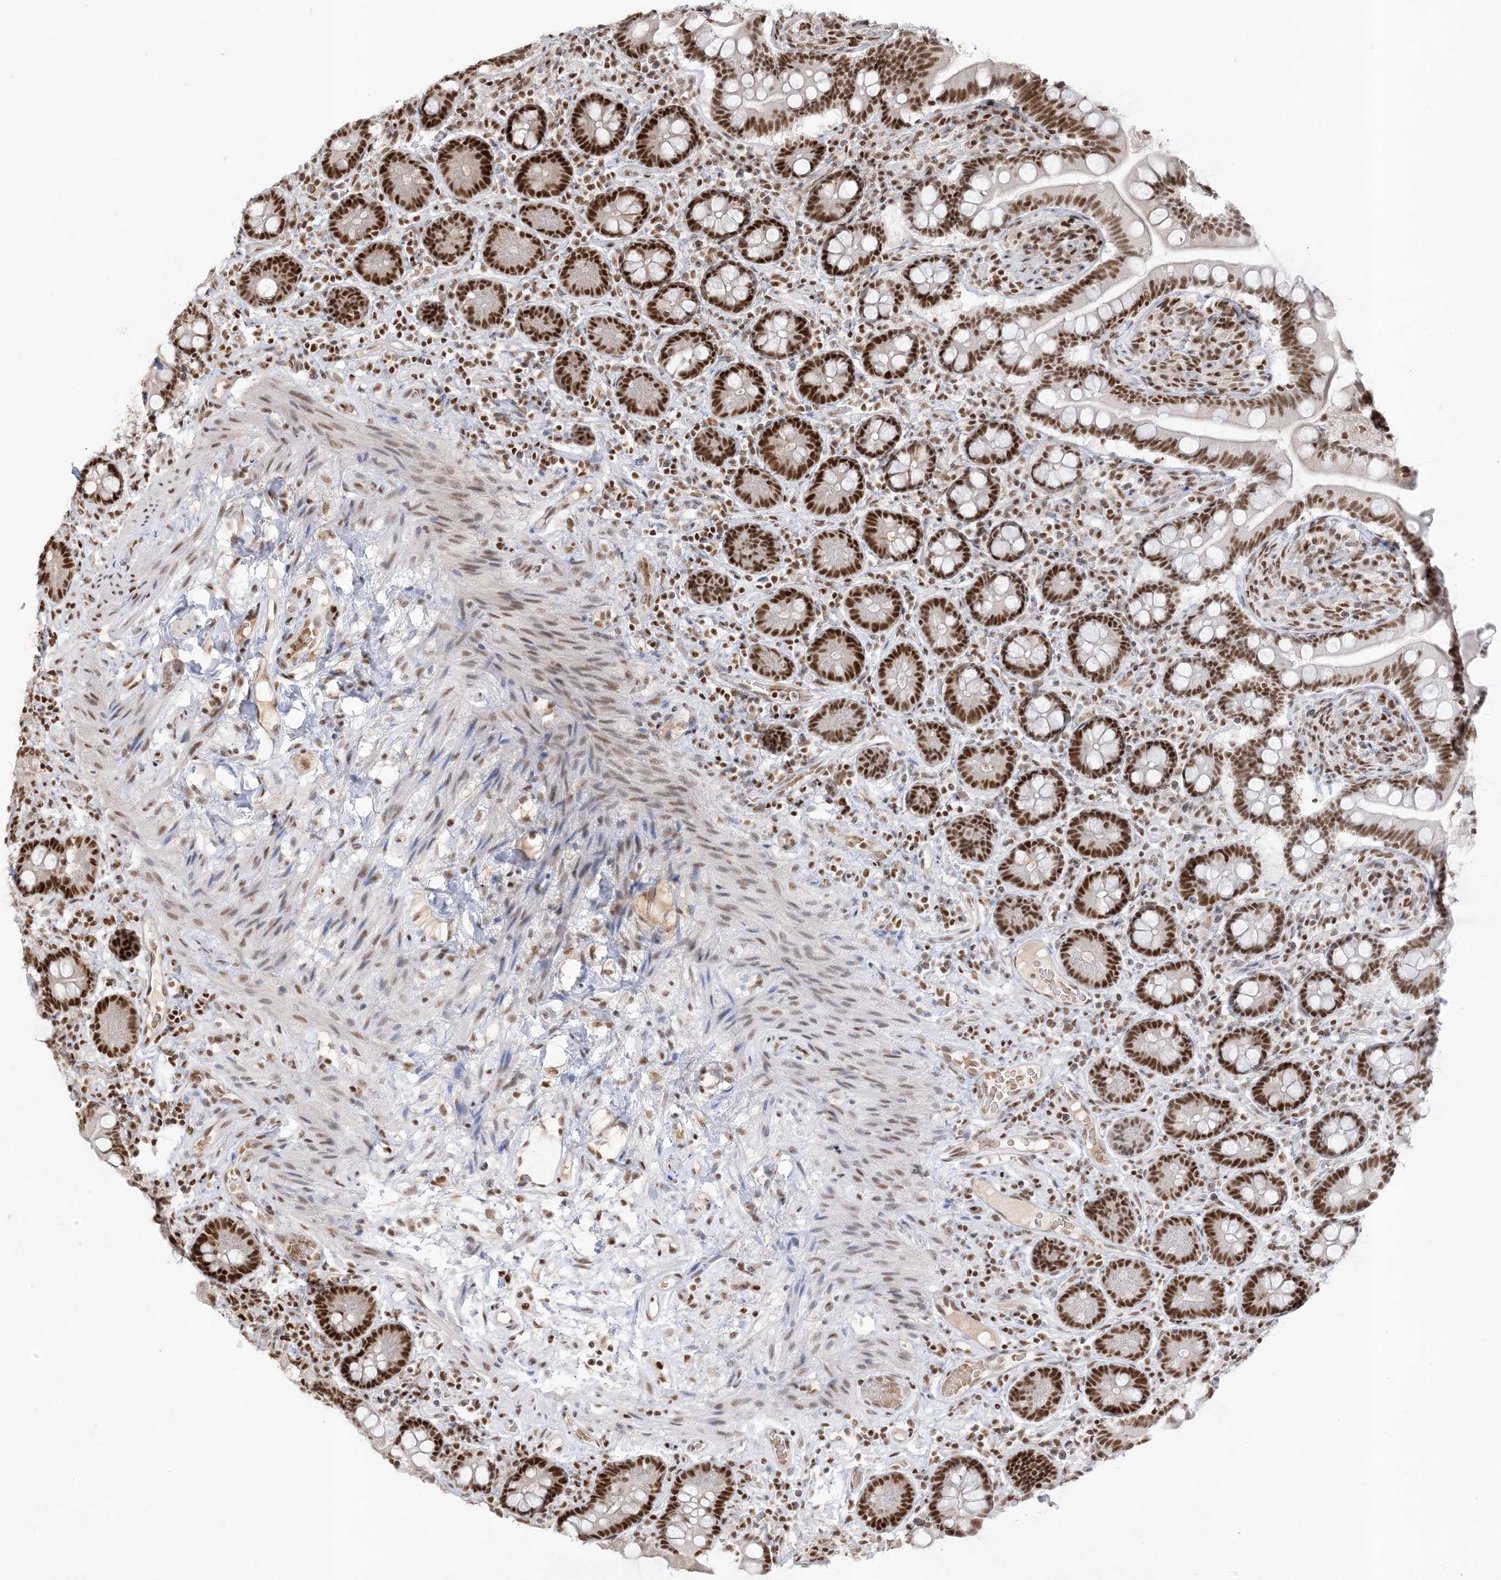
{"staining": {"intensity": "strong", "quantity": "25%-75%", "location": "nuclear"}, "tissue": "small intestine", "cell_type": "Glandular cells", "image_type": "normal", "snomed": [{"axis": "morphology", "description": "Normal tissue, NOS"}, {"axis": "topography", "description": "Small intestine"}], "caption": "Immunohistochemistry (IHC) micrograph of unremarkable small intestine stained for a protein (brown), which displays high levels of strong nuclear expression in approximately 25%-75% of glandular cells.", "gene": "PPIL2", "patient": {"sex": "female", "age": 64}}